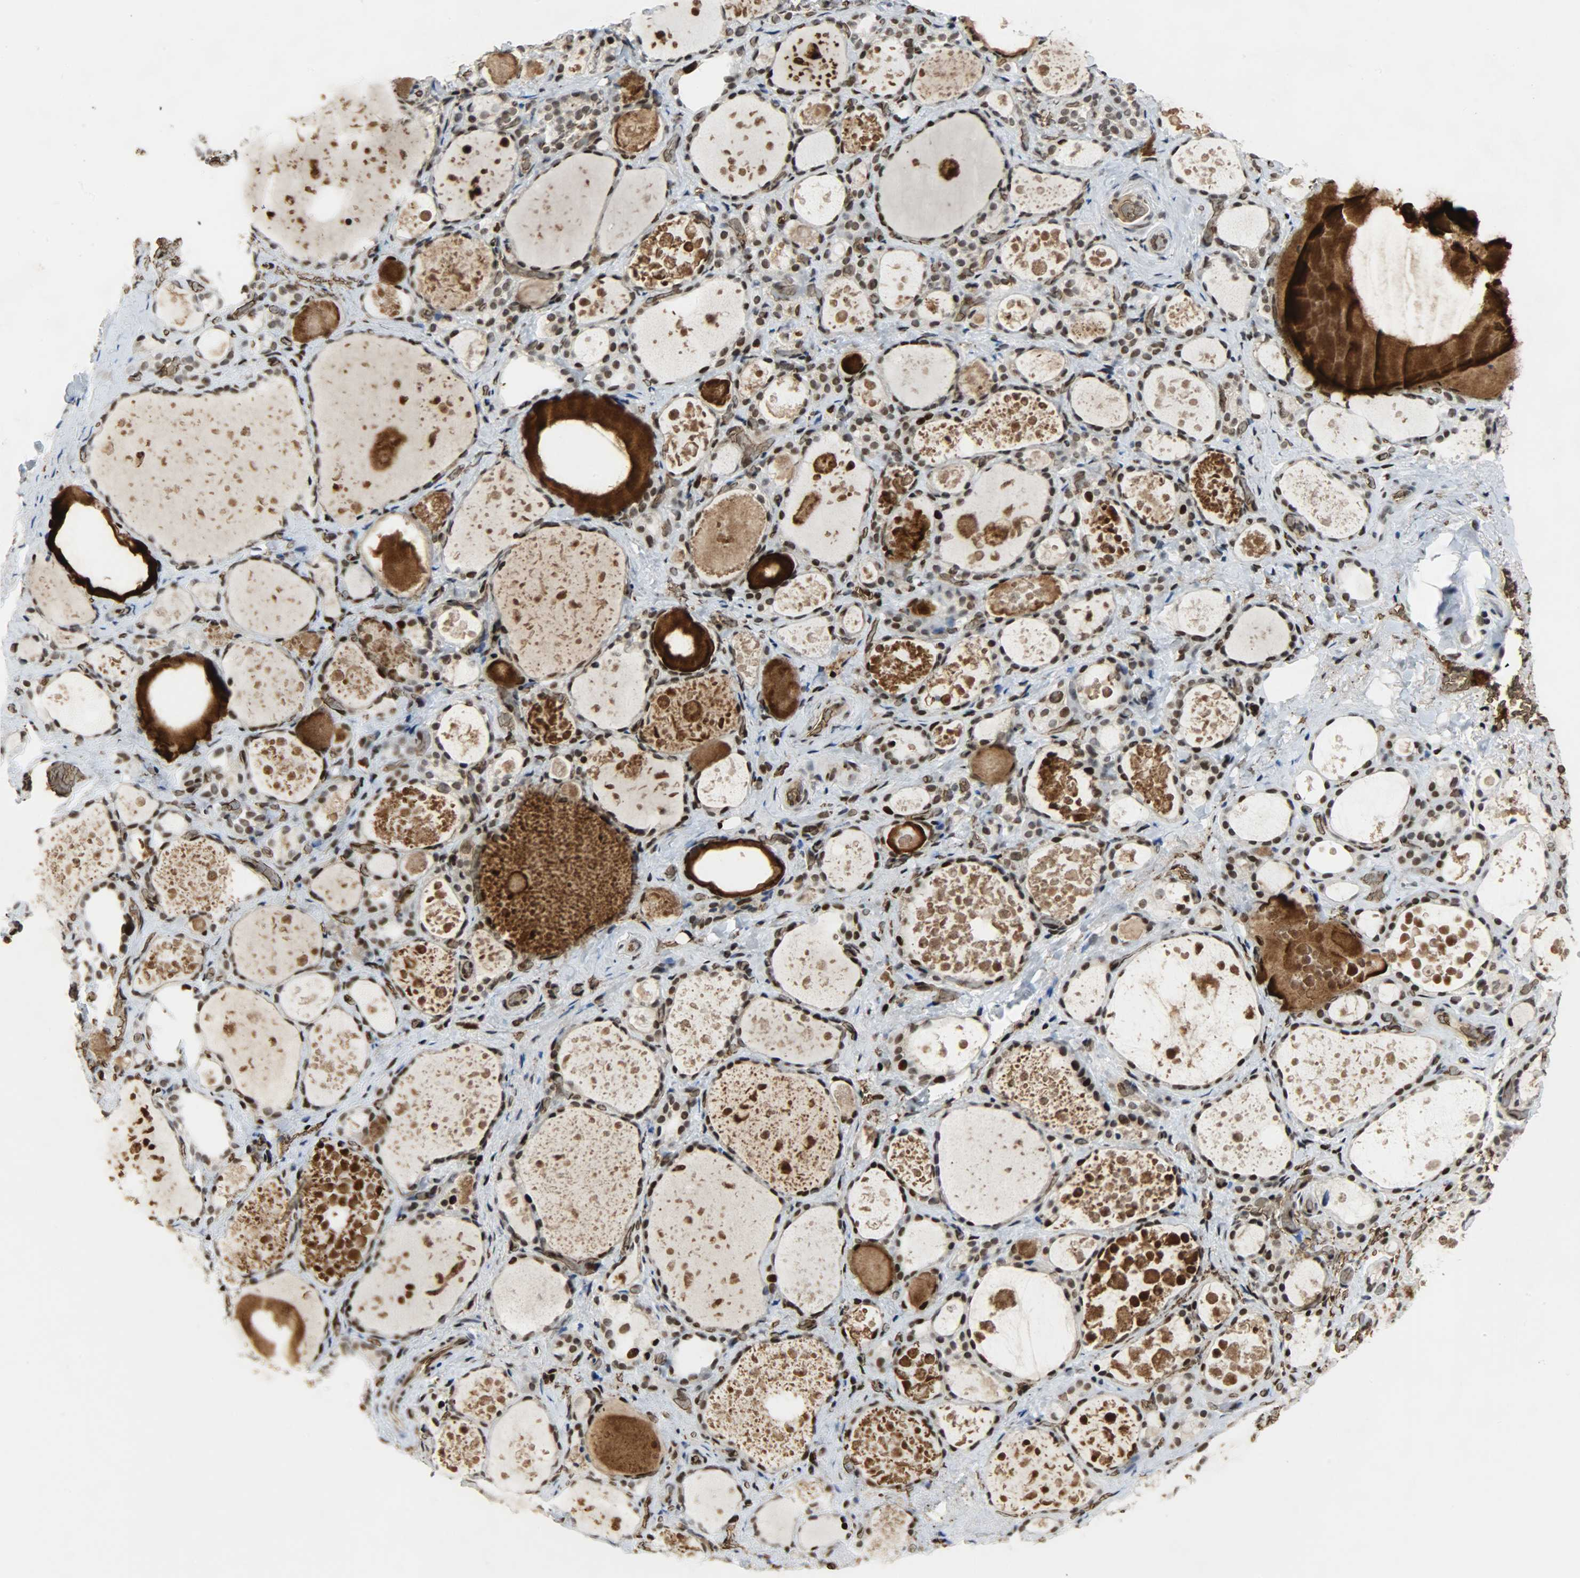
{"staining": {"intensity": "strong", "quantity": ">75%", "location": "cytoplasmic/membranous,nuclear"}, "tissue": "thyroid gland", "cell_type": "Glandular cells", "image_type": "normal", "snomed": [{"axis": "morphology", "description": "Normal tissue, NOS"}, {"axis": "topography", "description": "Thyroid gland"}], "caption": "A photomicrograph of thyroid gland stained for a protein displays strong cytoplasmic/membranous,nuclear brown staining in glandular cells. (DAB (3,3'-diaminobenzidine) IHC with brightfield microscopy, high magnification).", "gene": "SNAI1", "patient": {"sex": "female", "age": 75}}